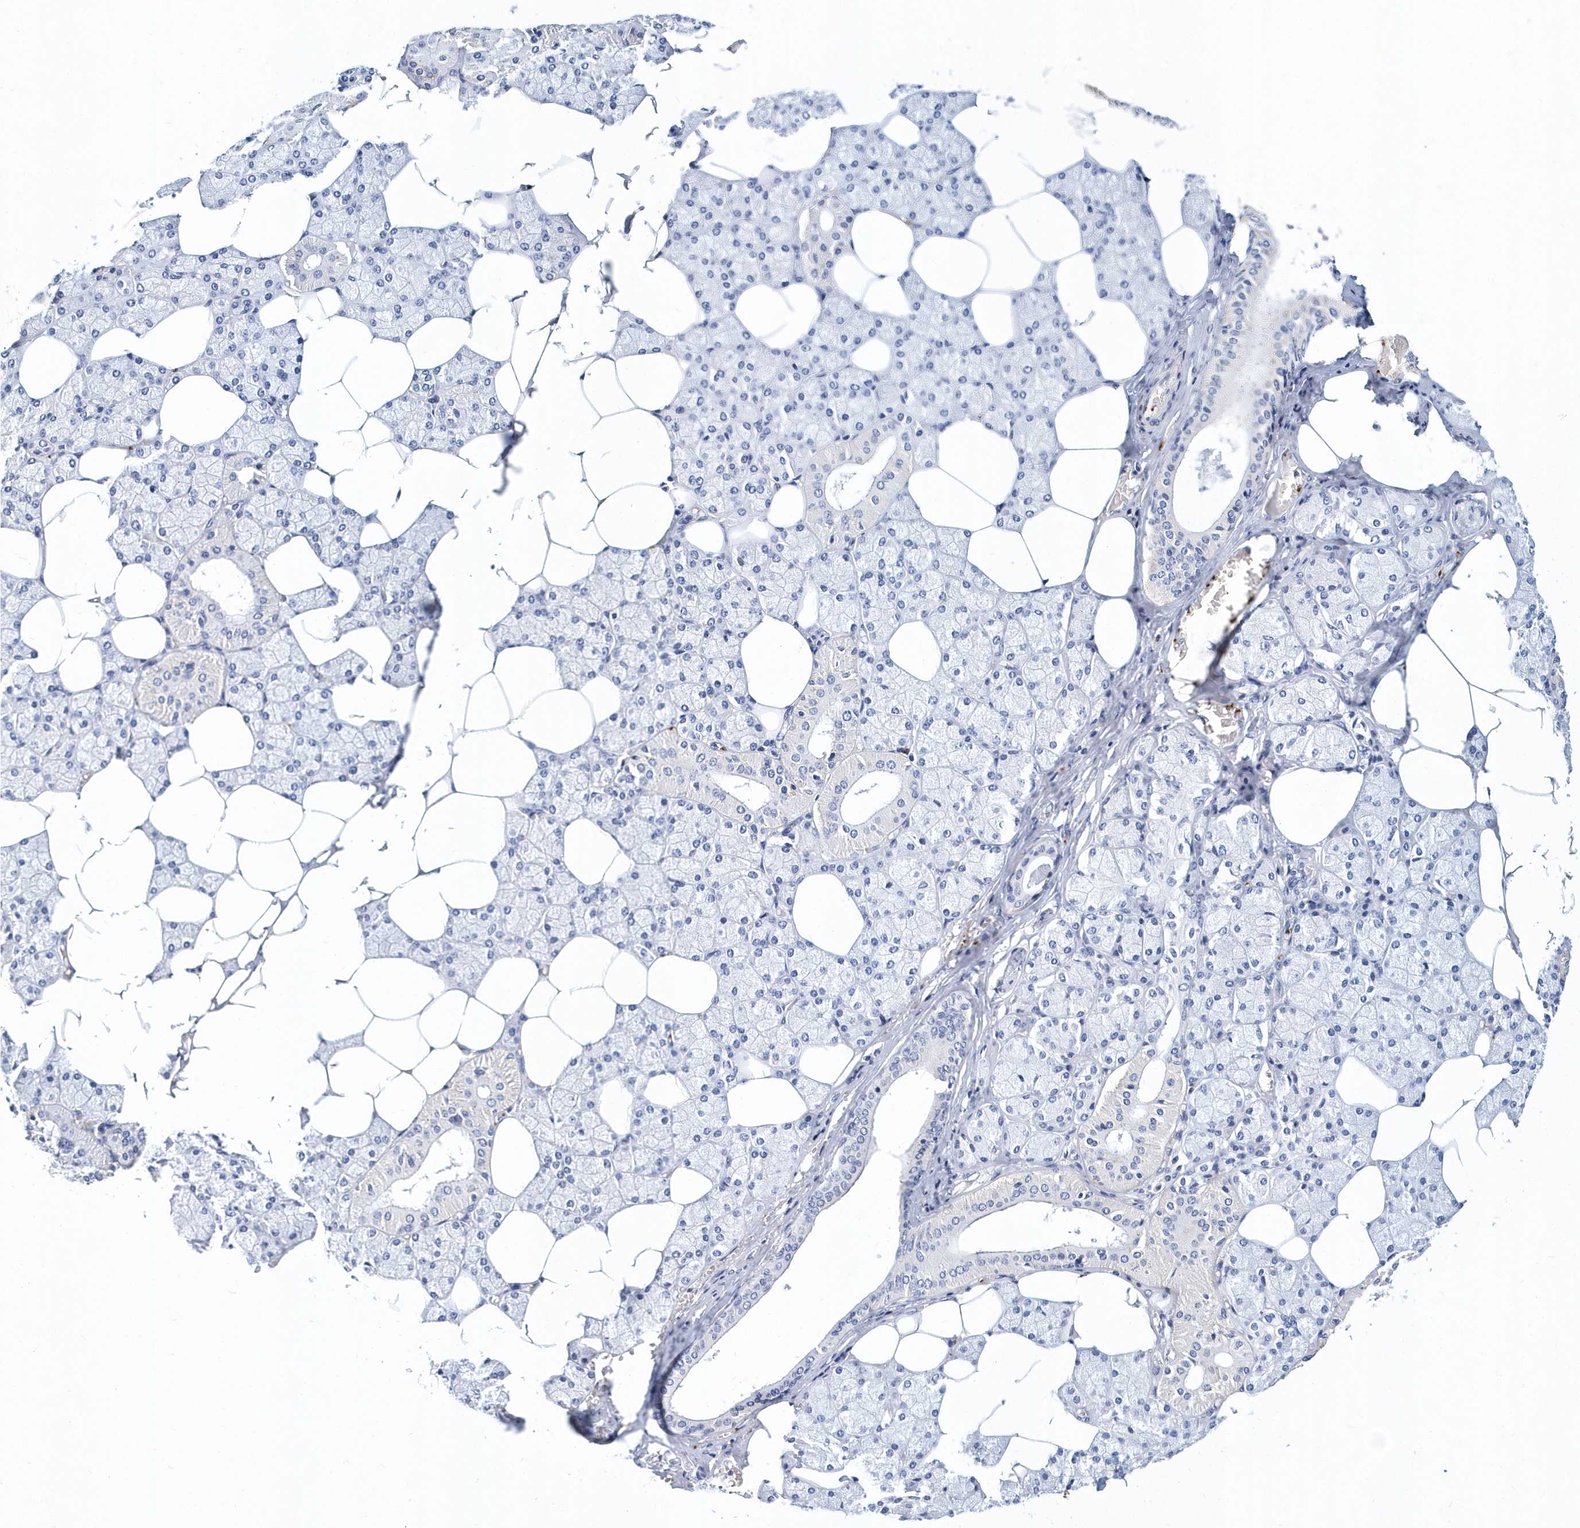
{"staining": {"intensity": "negative", "quantity": "none", "location": "none"}, "tissue": "salivary gland", "cell_type": "Glandular cells", "image_type": "normal", "snomed": [{"axis": "morphology", "description": "Normal tissue, NOS"}, {"axis": "topography", "description": "Salivary gland"}], "caption": "Human salivary gland stained for a protein using IHC reveals no positivity in glandular cells.", "gene": "ITGA2B", "patient": {"sex": "male", "age": 62}}